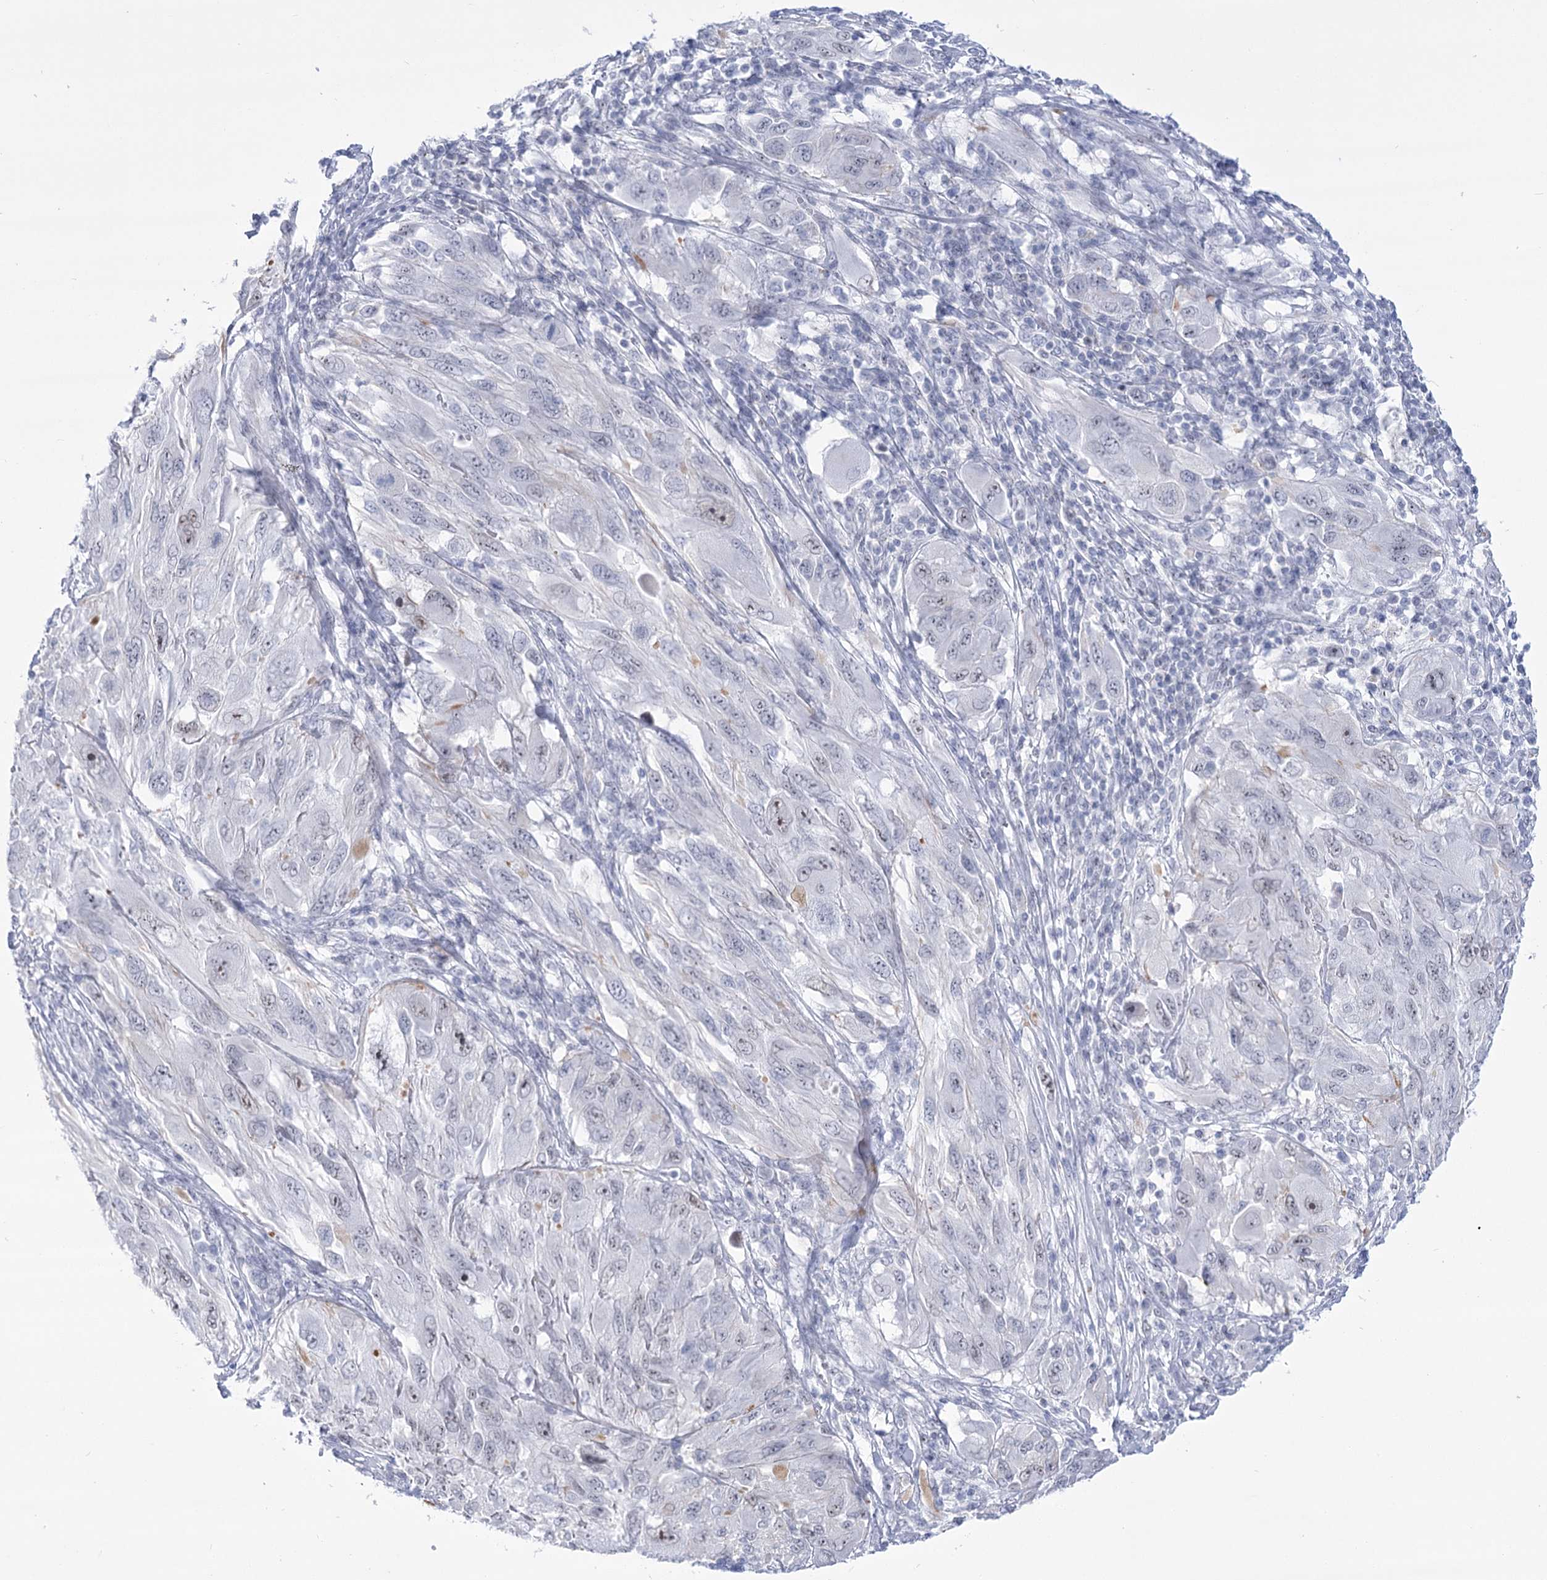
{"staining": {"intensity": "negative", "quantity": "none", "location": "none"}, "tissue": "melanoma", "cell_type": "Tumor cells", "image_type": "cancer", "snomed": [{"axis": "morphology", "description": "Malignant melanoma, NOS"}, {"axis": "topography", "description": "Skin"}], "caption": "Micrograph shows no protein staining in tumor cells of malignant melanoma tissue.", "gene": "HORMAD1", "patient": {"sex": "female", "age": 91}}